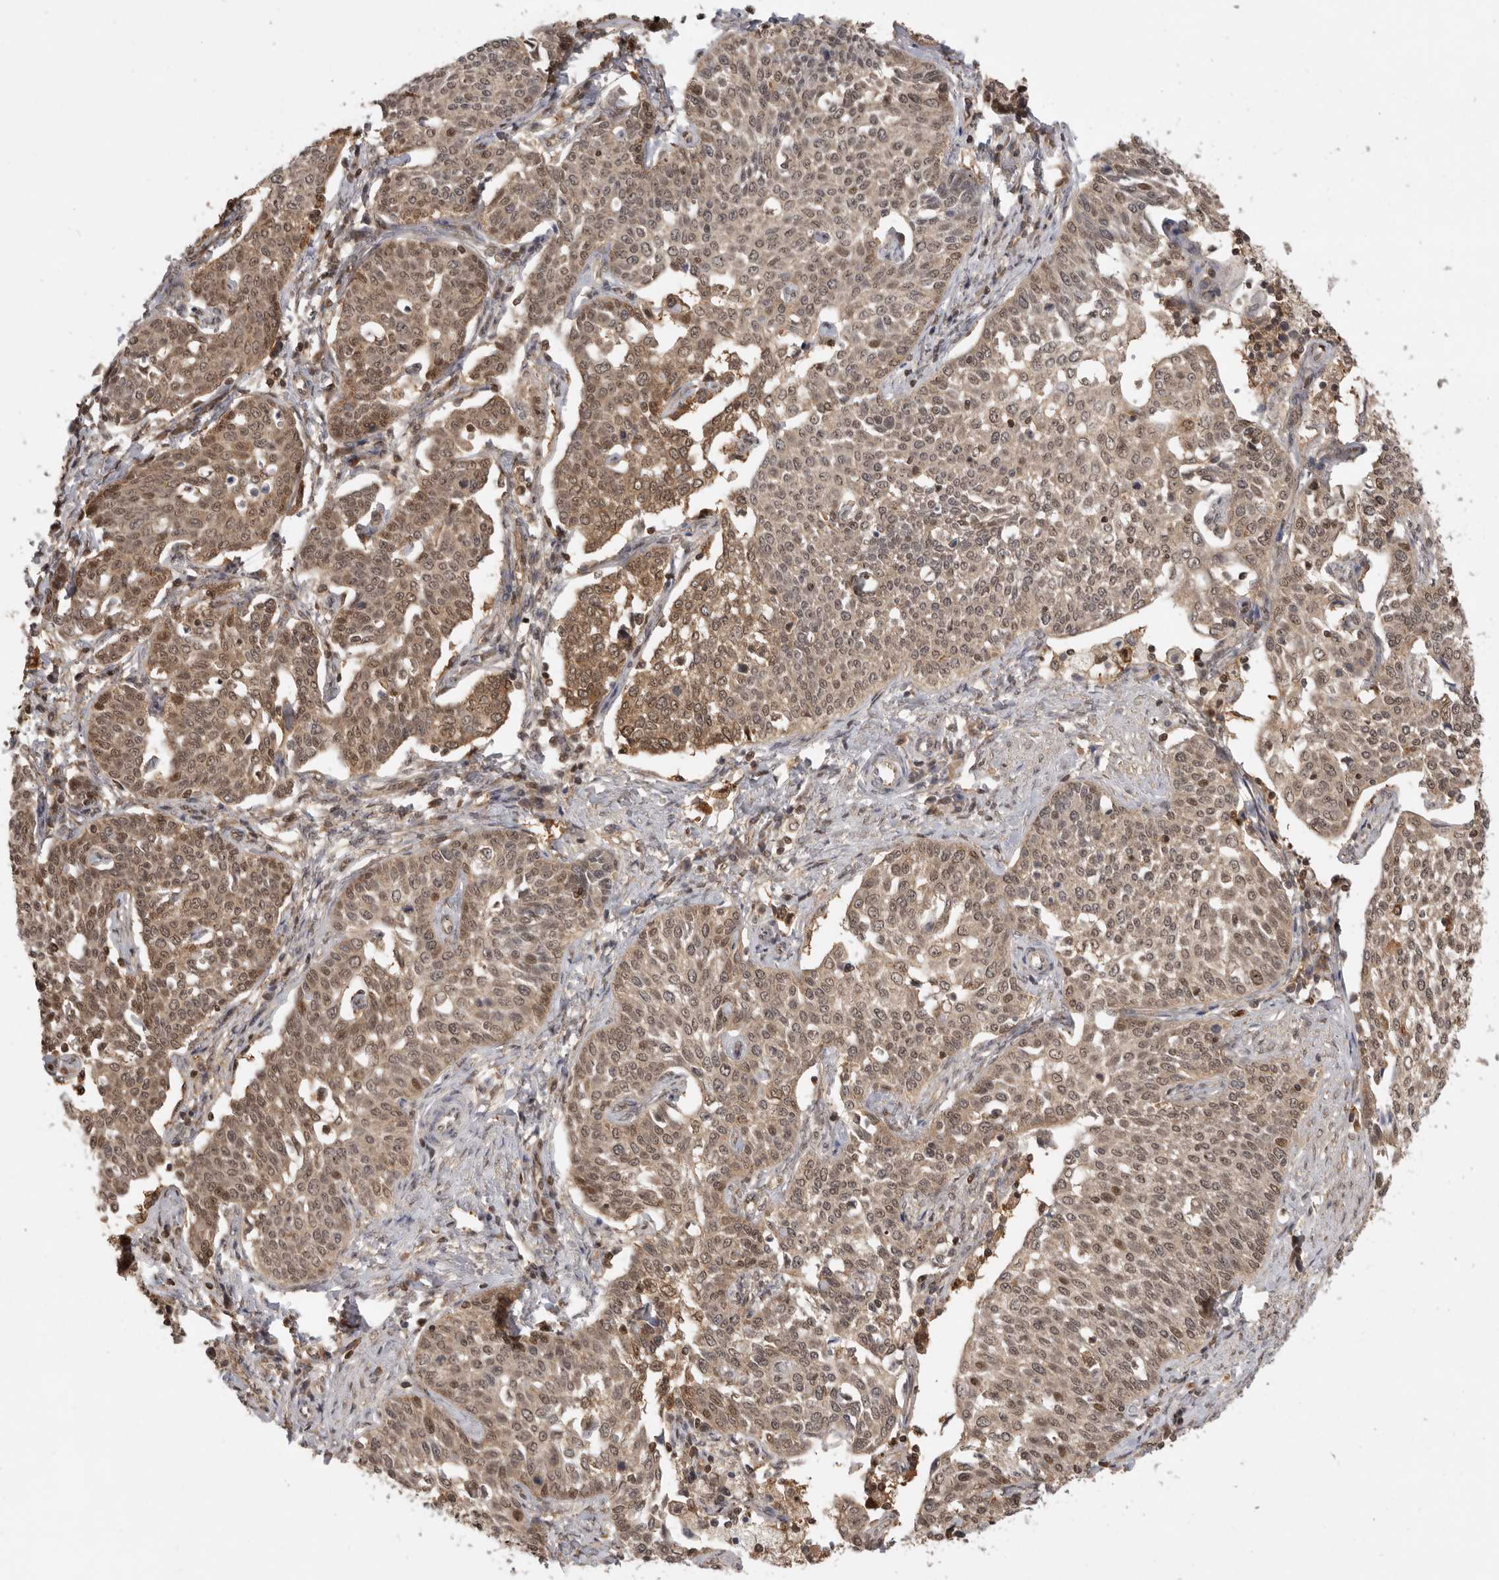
{"staining": {"intensity": "moderate", "quantity": ">75%", "location": "cytoplasmic/membranous,nuclear"}, "tissue": "cervical cancer", "cell_type": "Tumor cells", "image_type": "cancer", "snomed": [{"axis": "morphology", "description": "Squamous cell carcinoma, NOS"}, {"axis": "topography", "description": "Cervix"}], "caption": "The immunohistochemical stain highlights moderate cytoplasmic/membranous and nuclear positivity in tumor cells of cervical cancer (squamous cell carcinoma) tissue.", "gene": "ADPRS", "patient": {"sex": "female", "age": 34}}